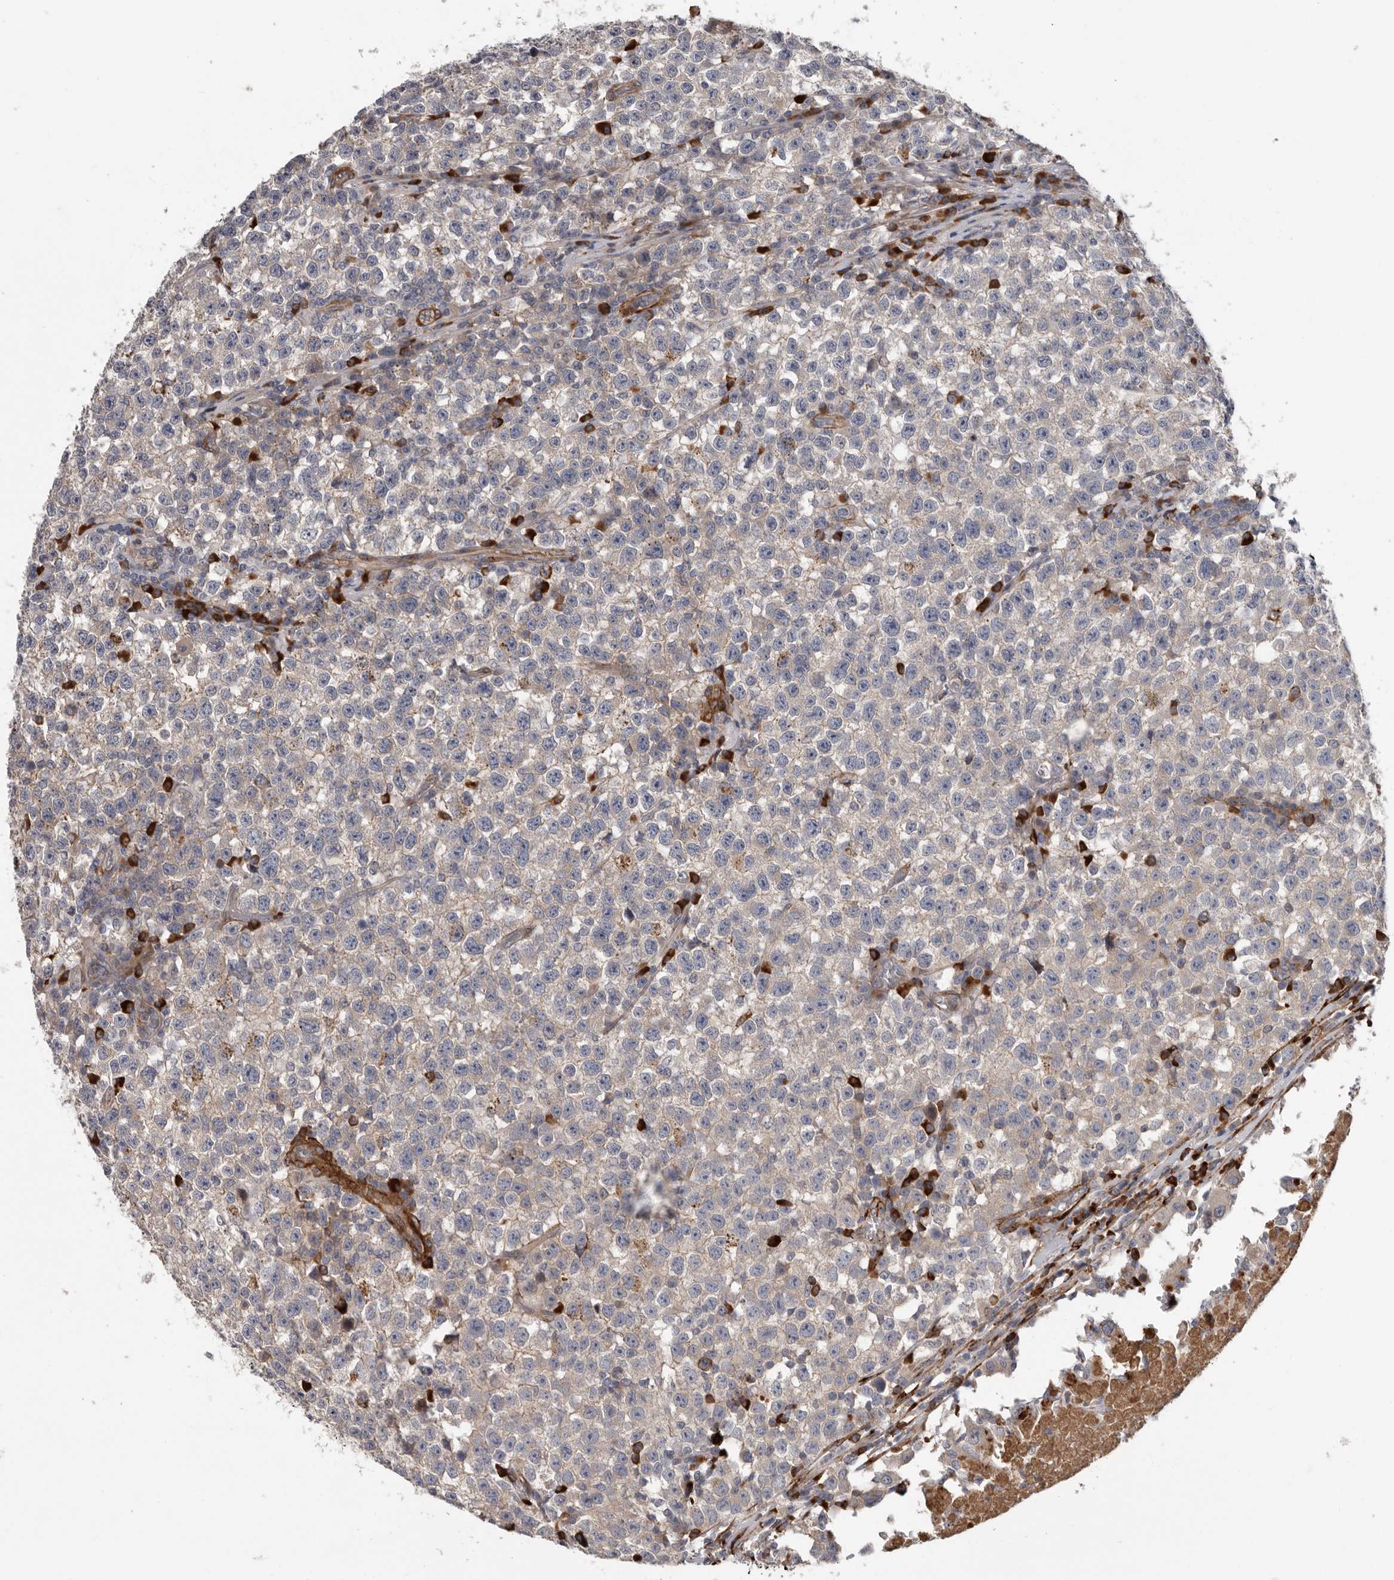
{"staining": {"intensity": "negative", "quantity": "none", "location": "none"}, "tissue": "testis cancer", "cell_type": "Tumor cells", "image_type": "cancer", "snomed": [{"axis": "morphology", "description": "Seminoma, NOS"}, {"axis": "topography", "description": "Testis"}], "caption": "Tumor cells are negative for brown protein staining in testis cancer. Brightfield microscopy of immunohistochemistry stained with DAB (brown) and hematoxylin (blue), captured at high magnification.", "gene": "ATXN3L", "patient": {"sex": "male", "age": 22}}